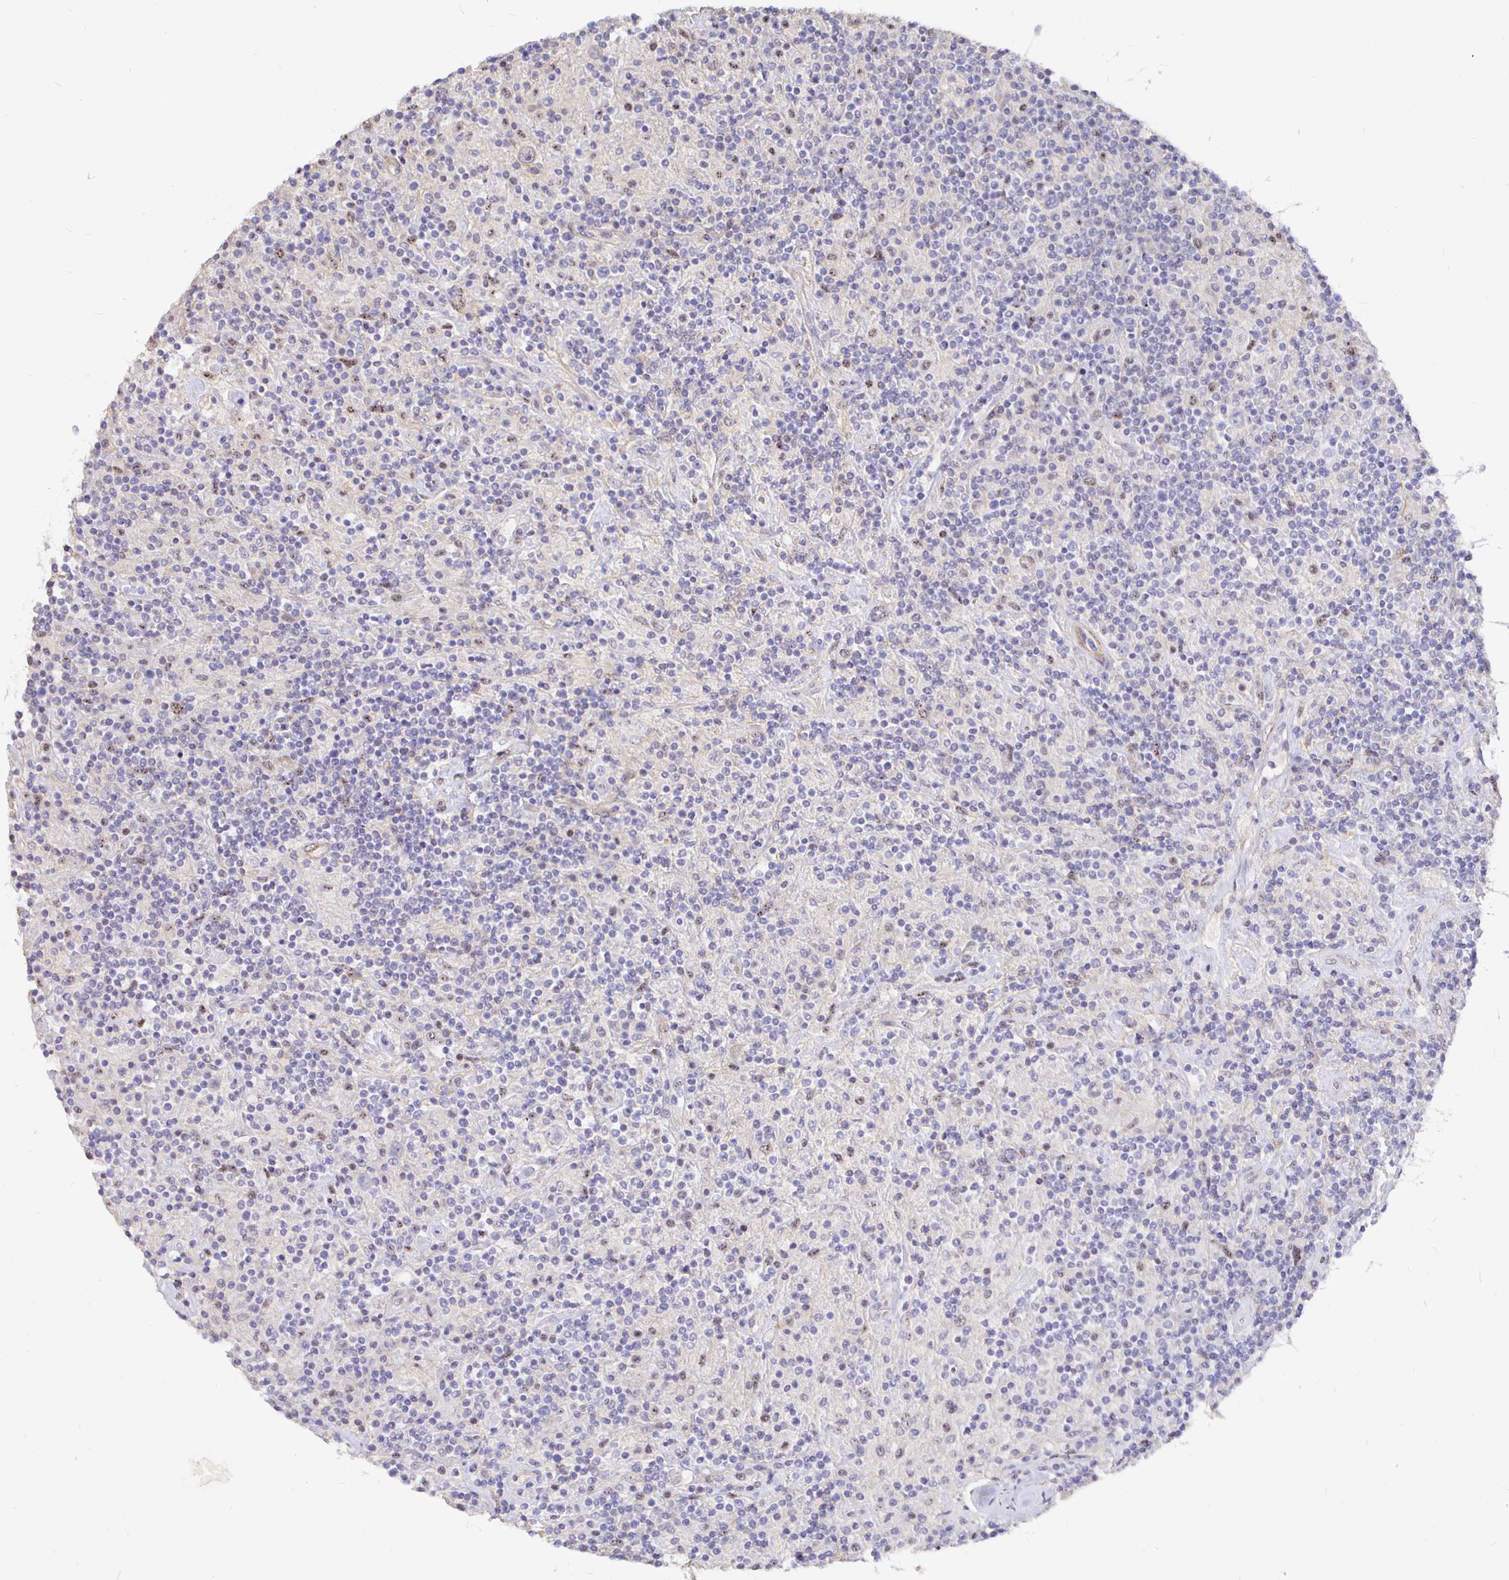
{"staining": {"intensity": "weak", "quantity": "25%-75%", "location": "cytoplasmic/membranous"}, "tissue": "lymphoma", "cell_type": "Tumor cells", "image_type": "cancer", "snomed": [{"axis": "morphology", "description": "Hodgkin's disease, NOS"}, {"axis": "topography", "description": "Lymph node"}], "caption": "About 25%-75% of tumor cells in Hodgkin's disease exhibit weak cytoplasmic/membranous protein expression as visualized by brown immunohistochemical staining.", "gene": "PALM2AKAP2", "patient": {"sex": "male", "age": 70}}